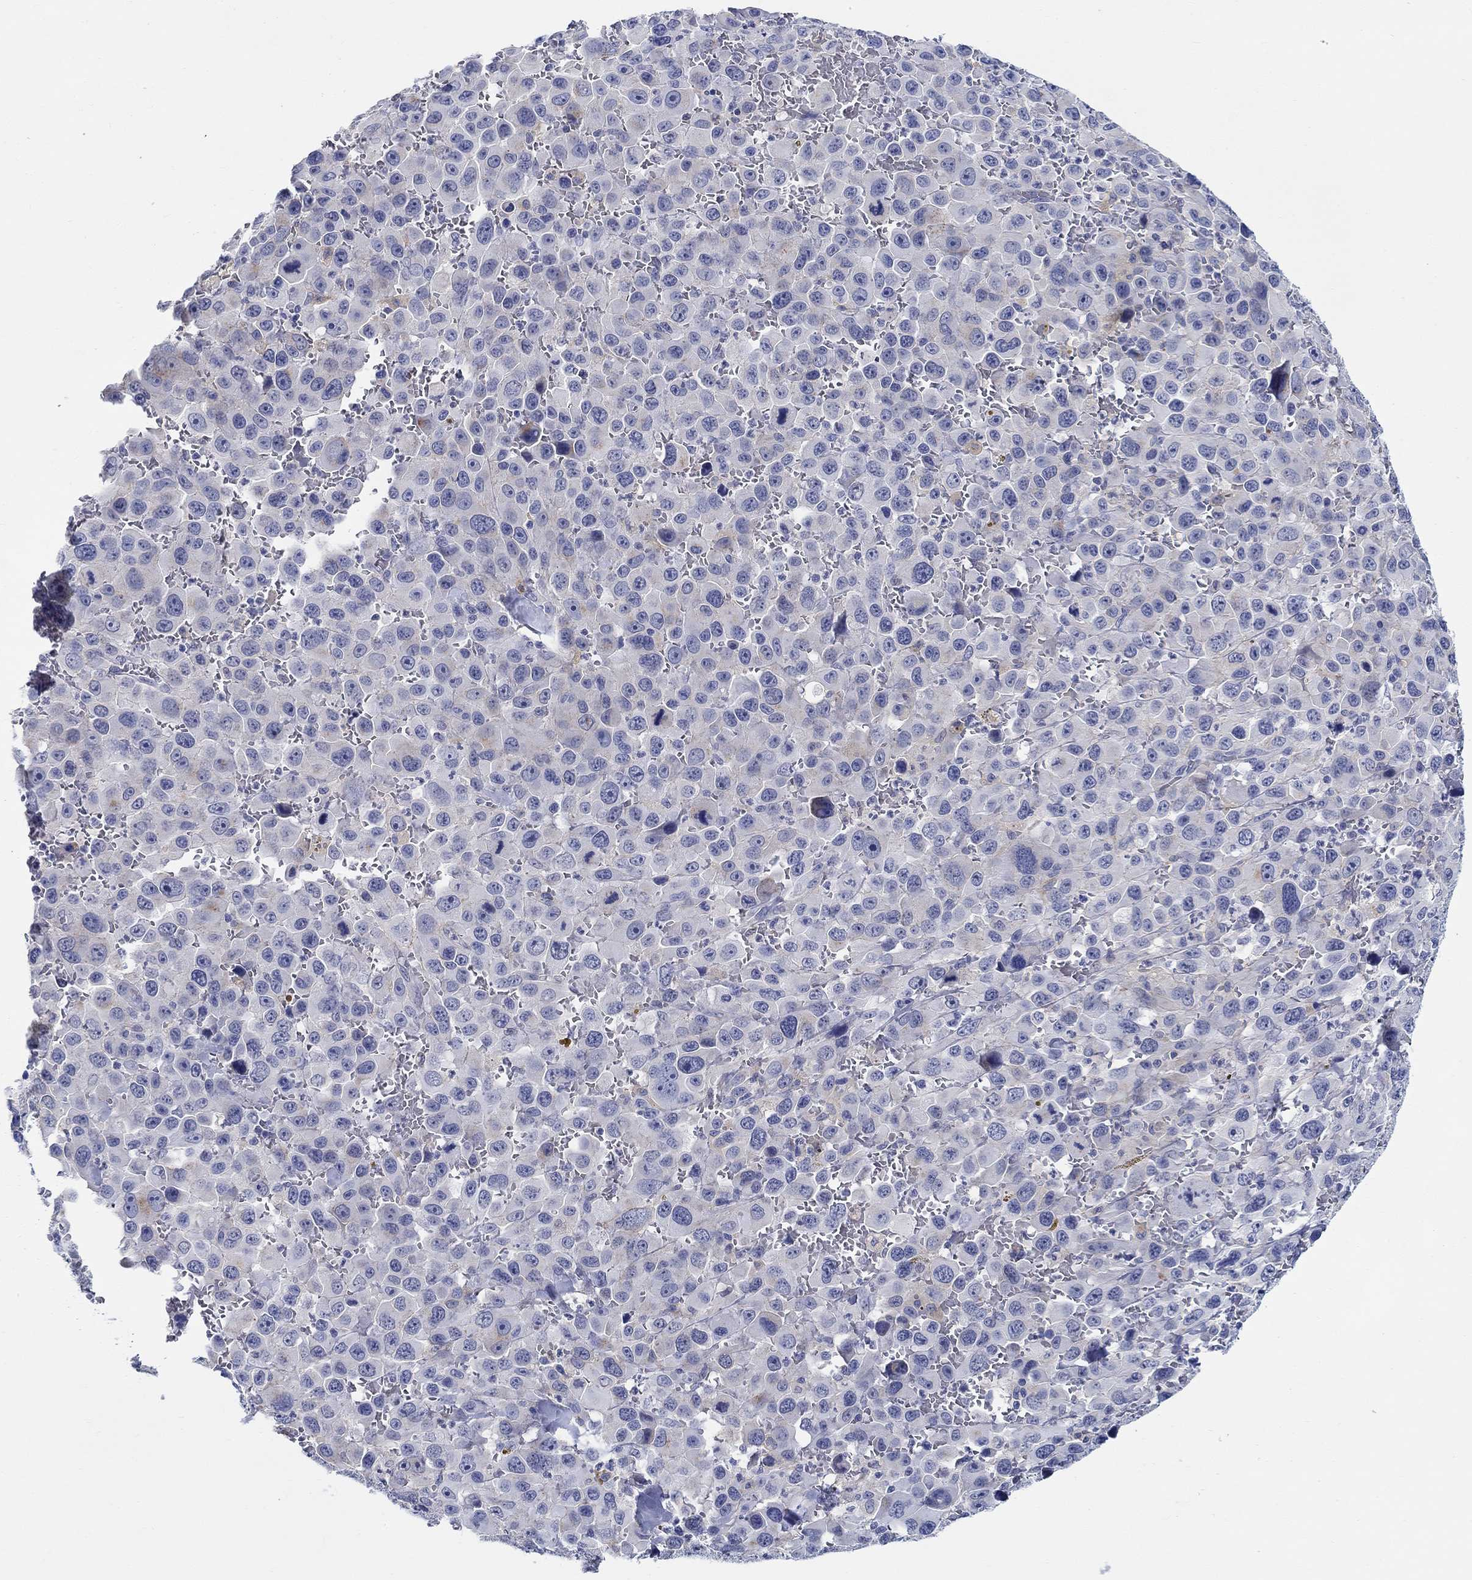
{"staining": {"intensity": "negative", "quantity": "none", "location": "none"}, "tissue": "melanoma", "cell_type": "Tumor cells", "image_type": "cancer", "snomed": [{"axis": "morphology", "description": "Malignant melanoma, NOS"}, {"axis": "topography", "description": "Skin"}], "caption": "This is an immunohistochemistry (IHC) photomicrograph of melanoma. There is no expression in tumor cells.", "gene": "RAP1GAP", "patient": {"sex": "female", "age": 91}}